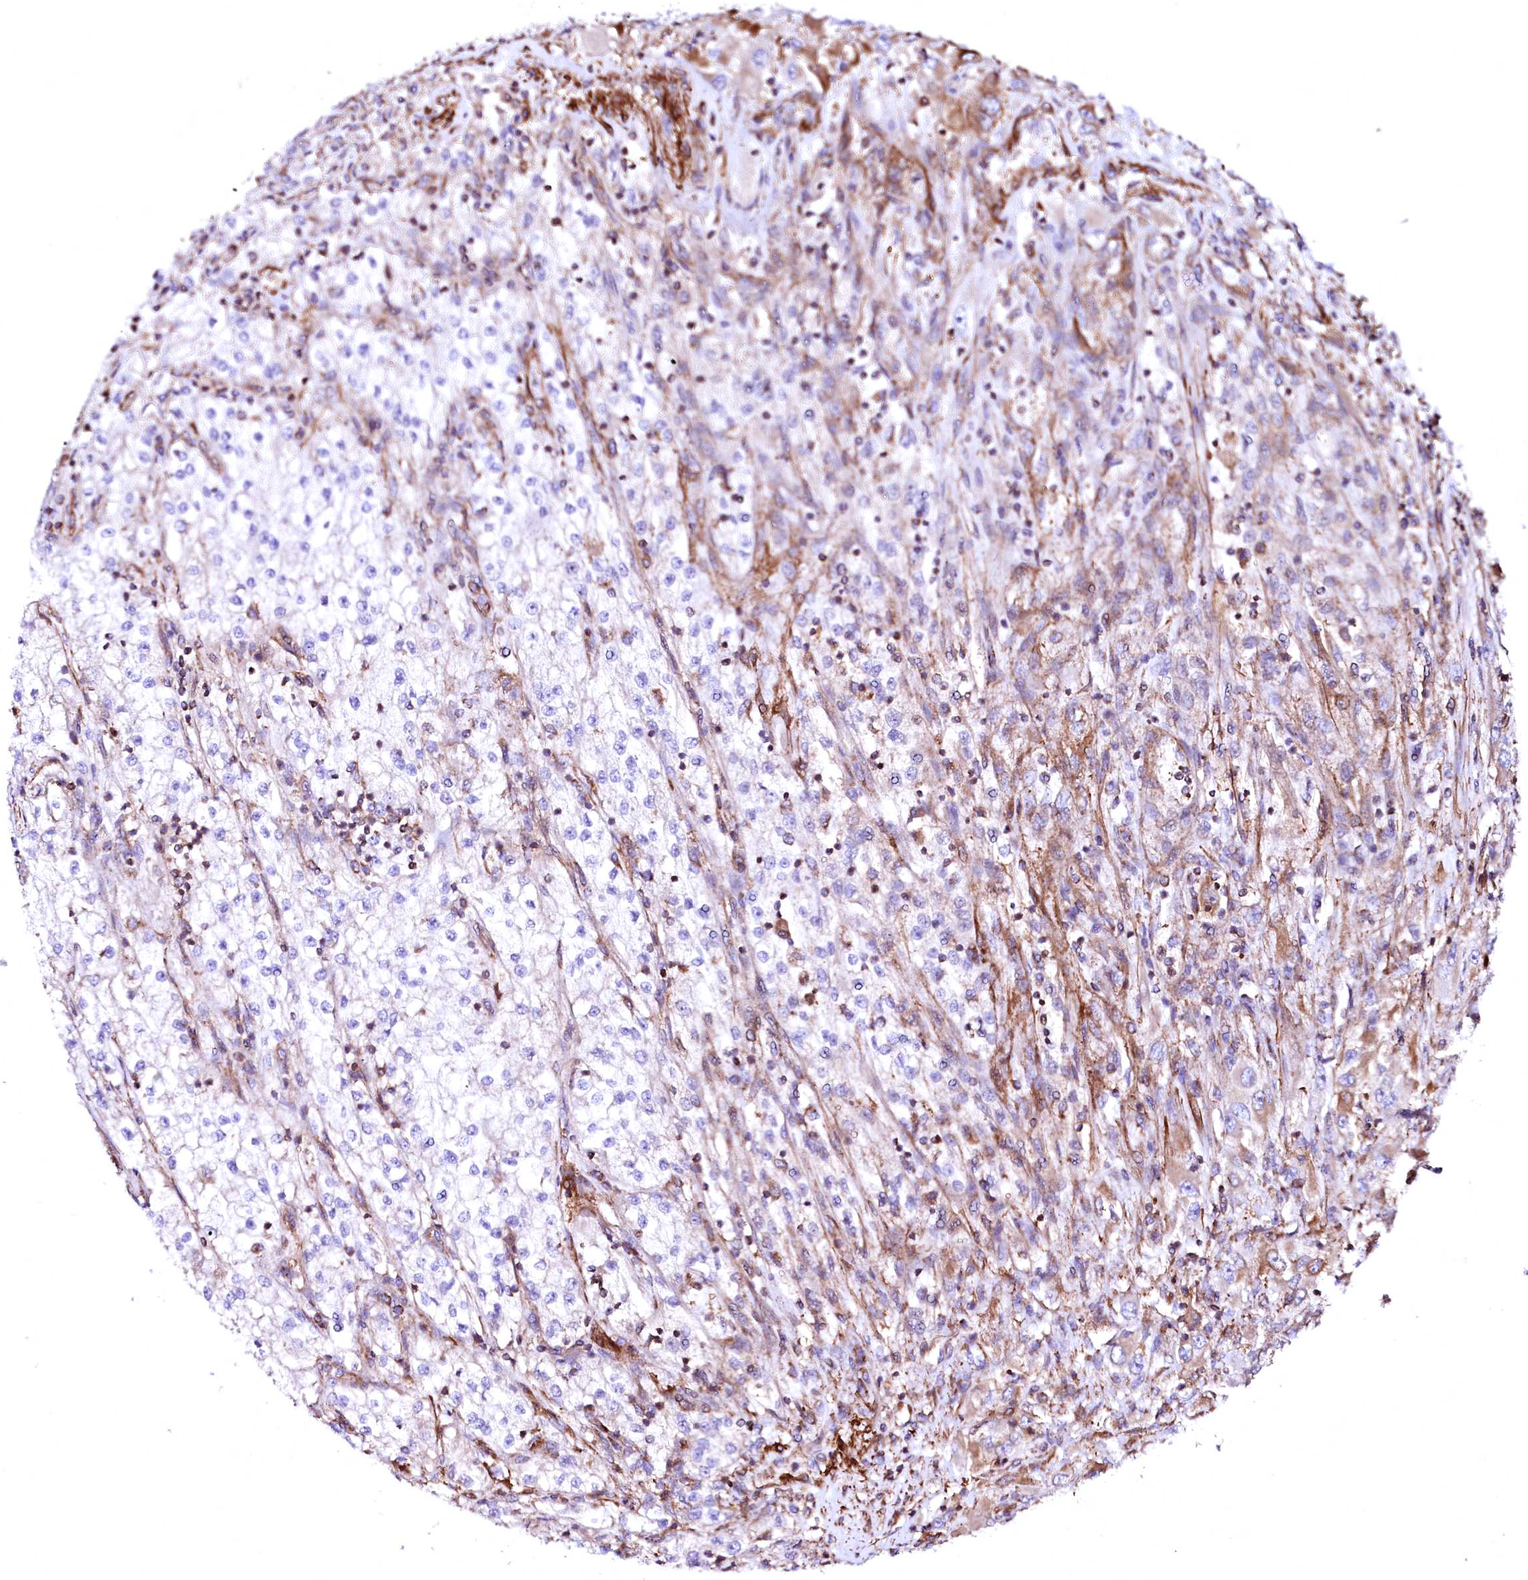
{"staining": {"intensity": "weak", "quantity": "<25%", "location": "cytoplasmic/membranous"}, "tissue": "renal cancer", "cell_type": "Tumor cells", "image_type": "cancer", "snomed": [{"axis": "morphology", "description": "Adenocarcinoma, NOS"}, {"axis": "topography", "description": "Kidney"}], "caption": "DAB immunohistochemical staining of renal adenocarcinoma reveals no significant expression in tumor cells.", "gene": "GPR176", "patient": {"sex": "female", "age": 52}}